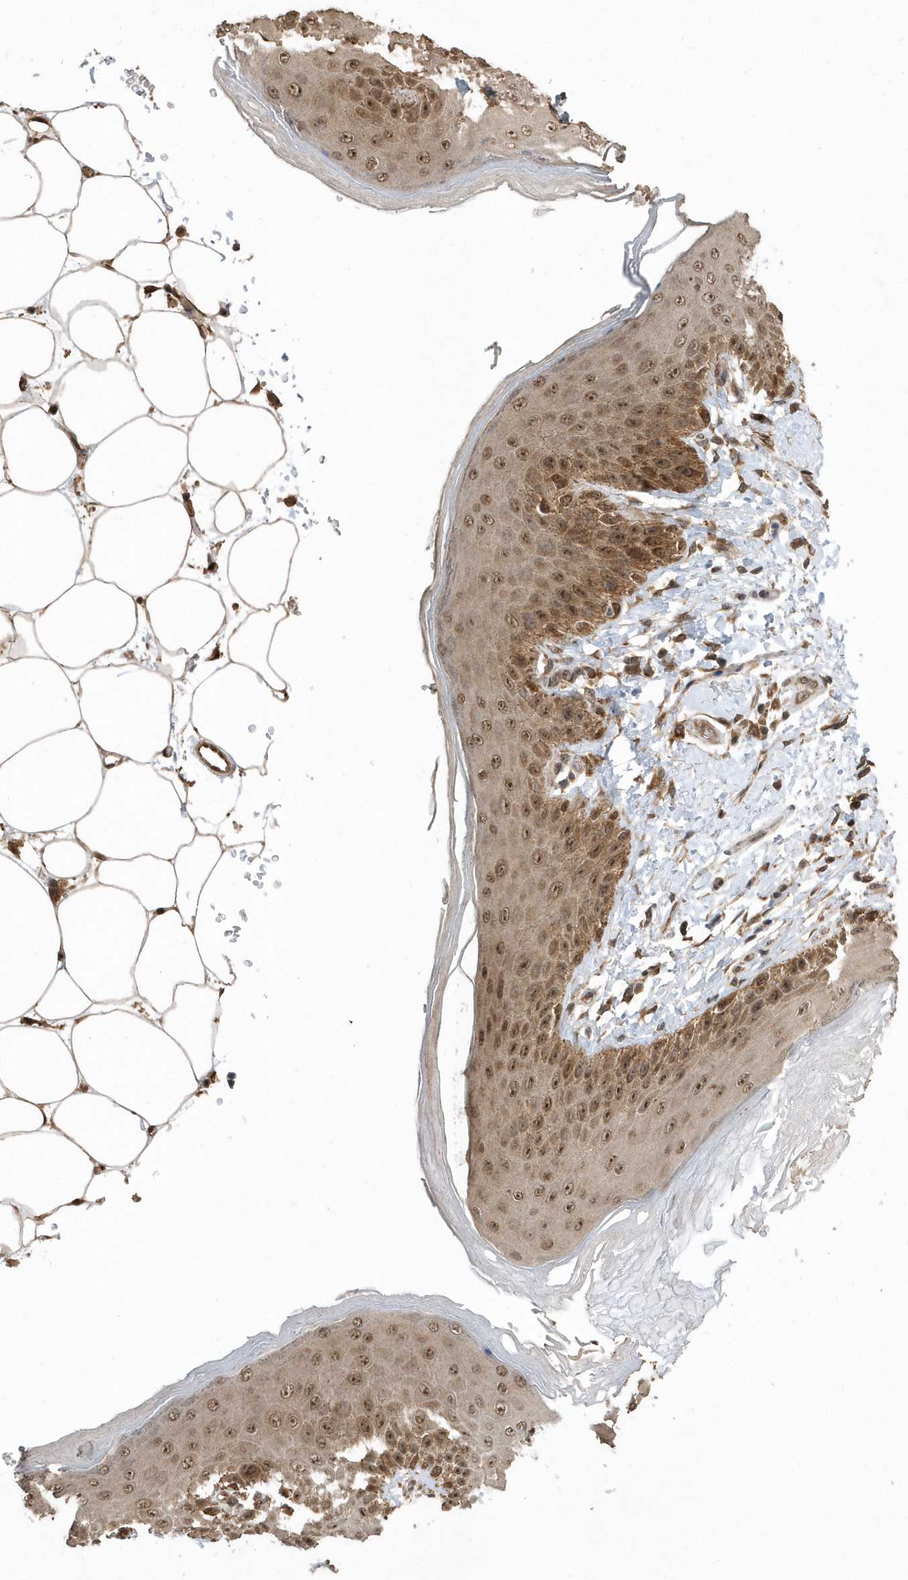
{"staining": {"intensity": "moderate", "quantity": ">75%", "location": "nuclear"}, "tissue": "skin", "cell_type": "Epidermal cells", "image_type": "normal", "snomed": [{"axis": "morphology", "description": "Normal tissue, NOS"}, {"axis": "topography", "description": "Anal"}], "caption": "A medium amount of moderate nuclear expression is identified in approximately >75% of epidermal cells in normal skin.", "gene": "WASHC5", "patient": {"sex": "male", "age": 44}}